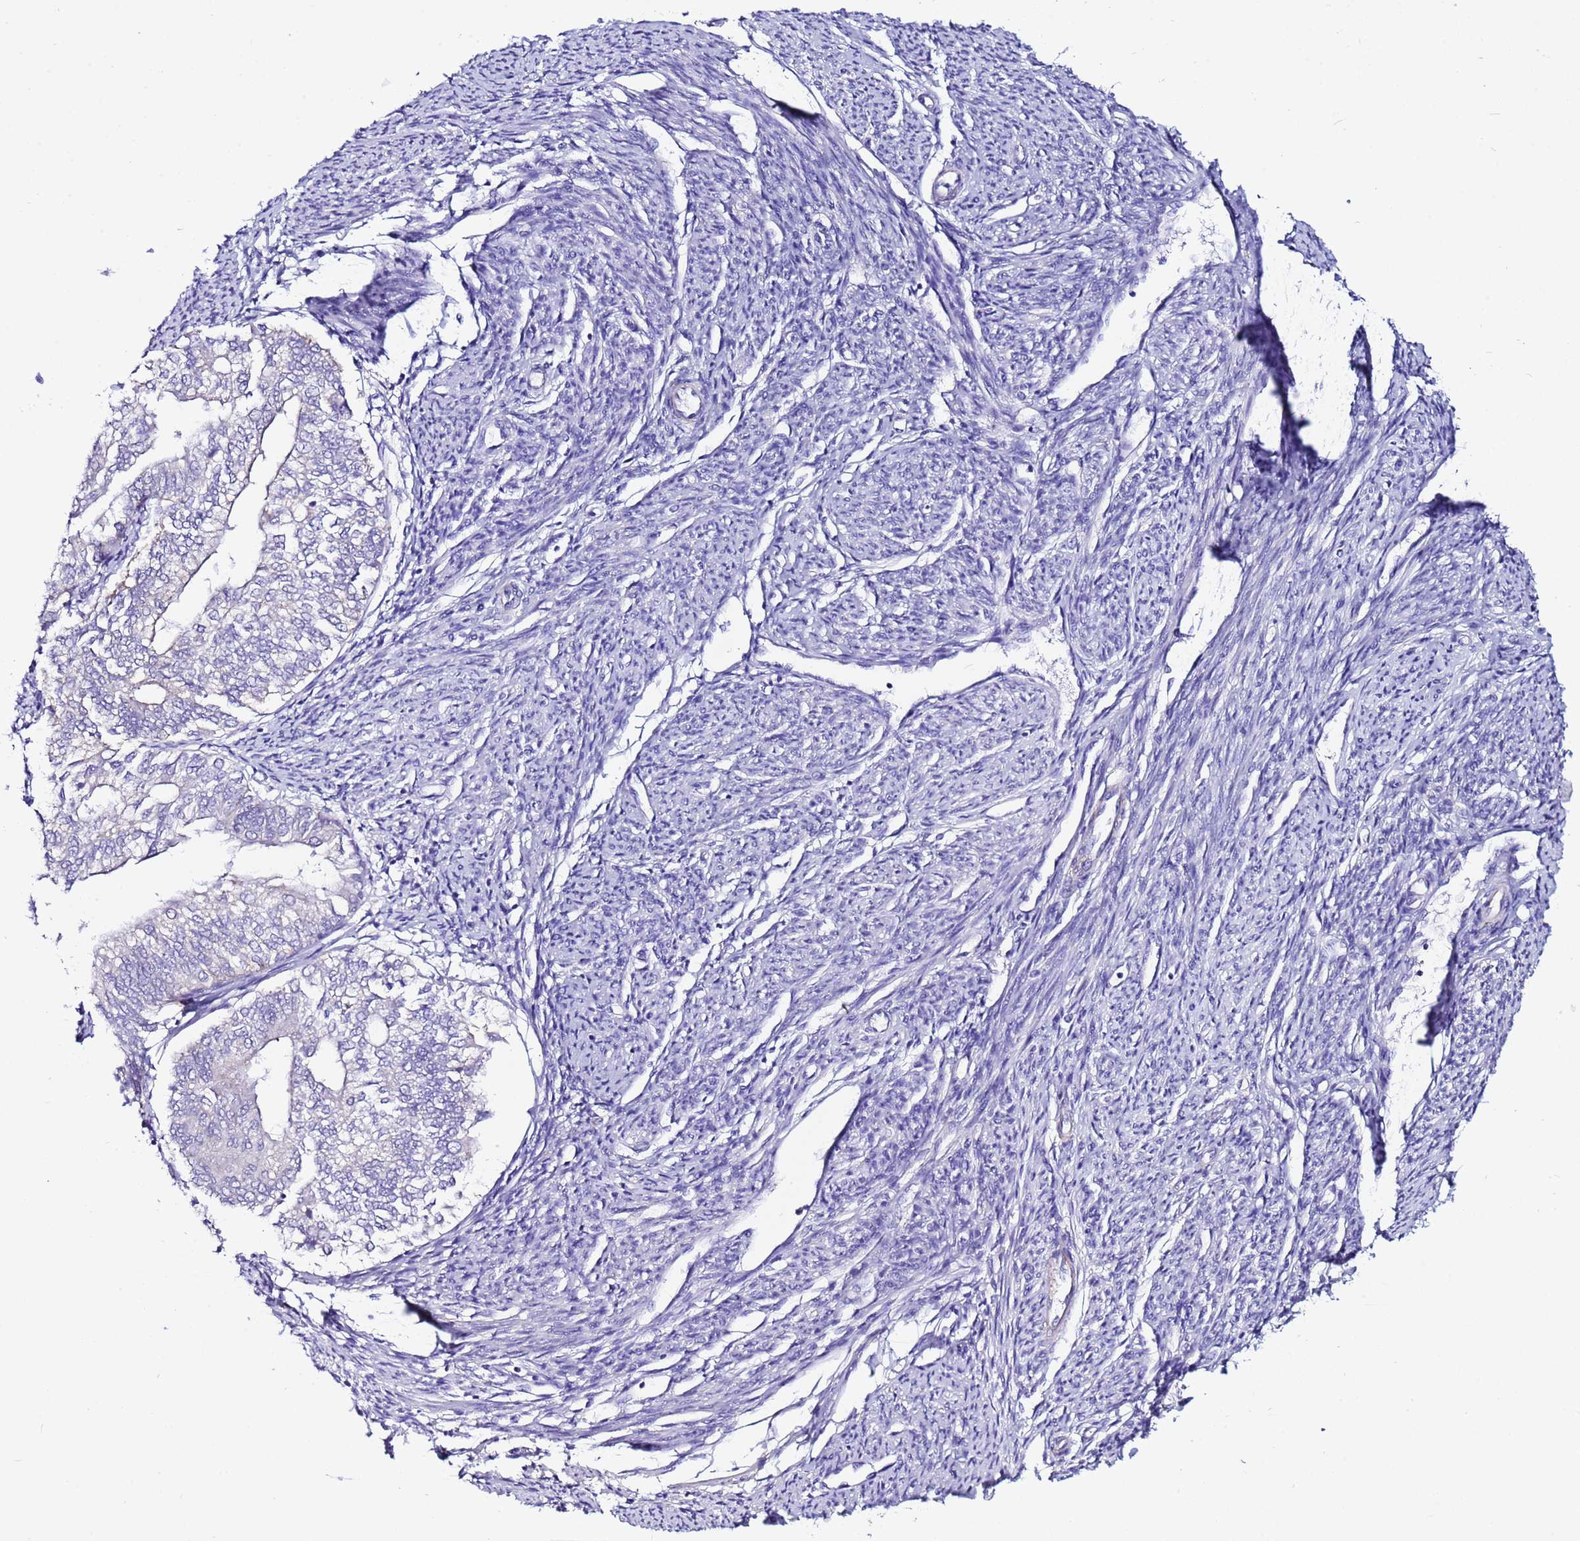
{"staining": {"intensity": "negative", "quantity": "none", "location": "none"}, "tissue": "smooth muscle", "cell_type": "Smooth muscle cells", "image_type": "normal", "snomed": [{"axis": "morphology", "description": "Normal tissue, NOS"}, {"axis": "topography", "description": "Smooth muscle"}, {"axis": "topography", "description": "Uterus"}], "caption": "DAB immunohistochemical staining of normal smooth muscle demonstrates no significant expression in smooth muscle cells.", "gene": "MYBPC3", "patient": {"sex": "female", "age": 59}}